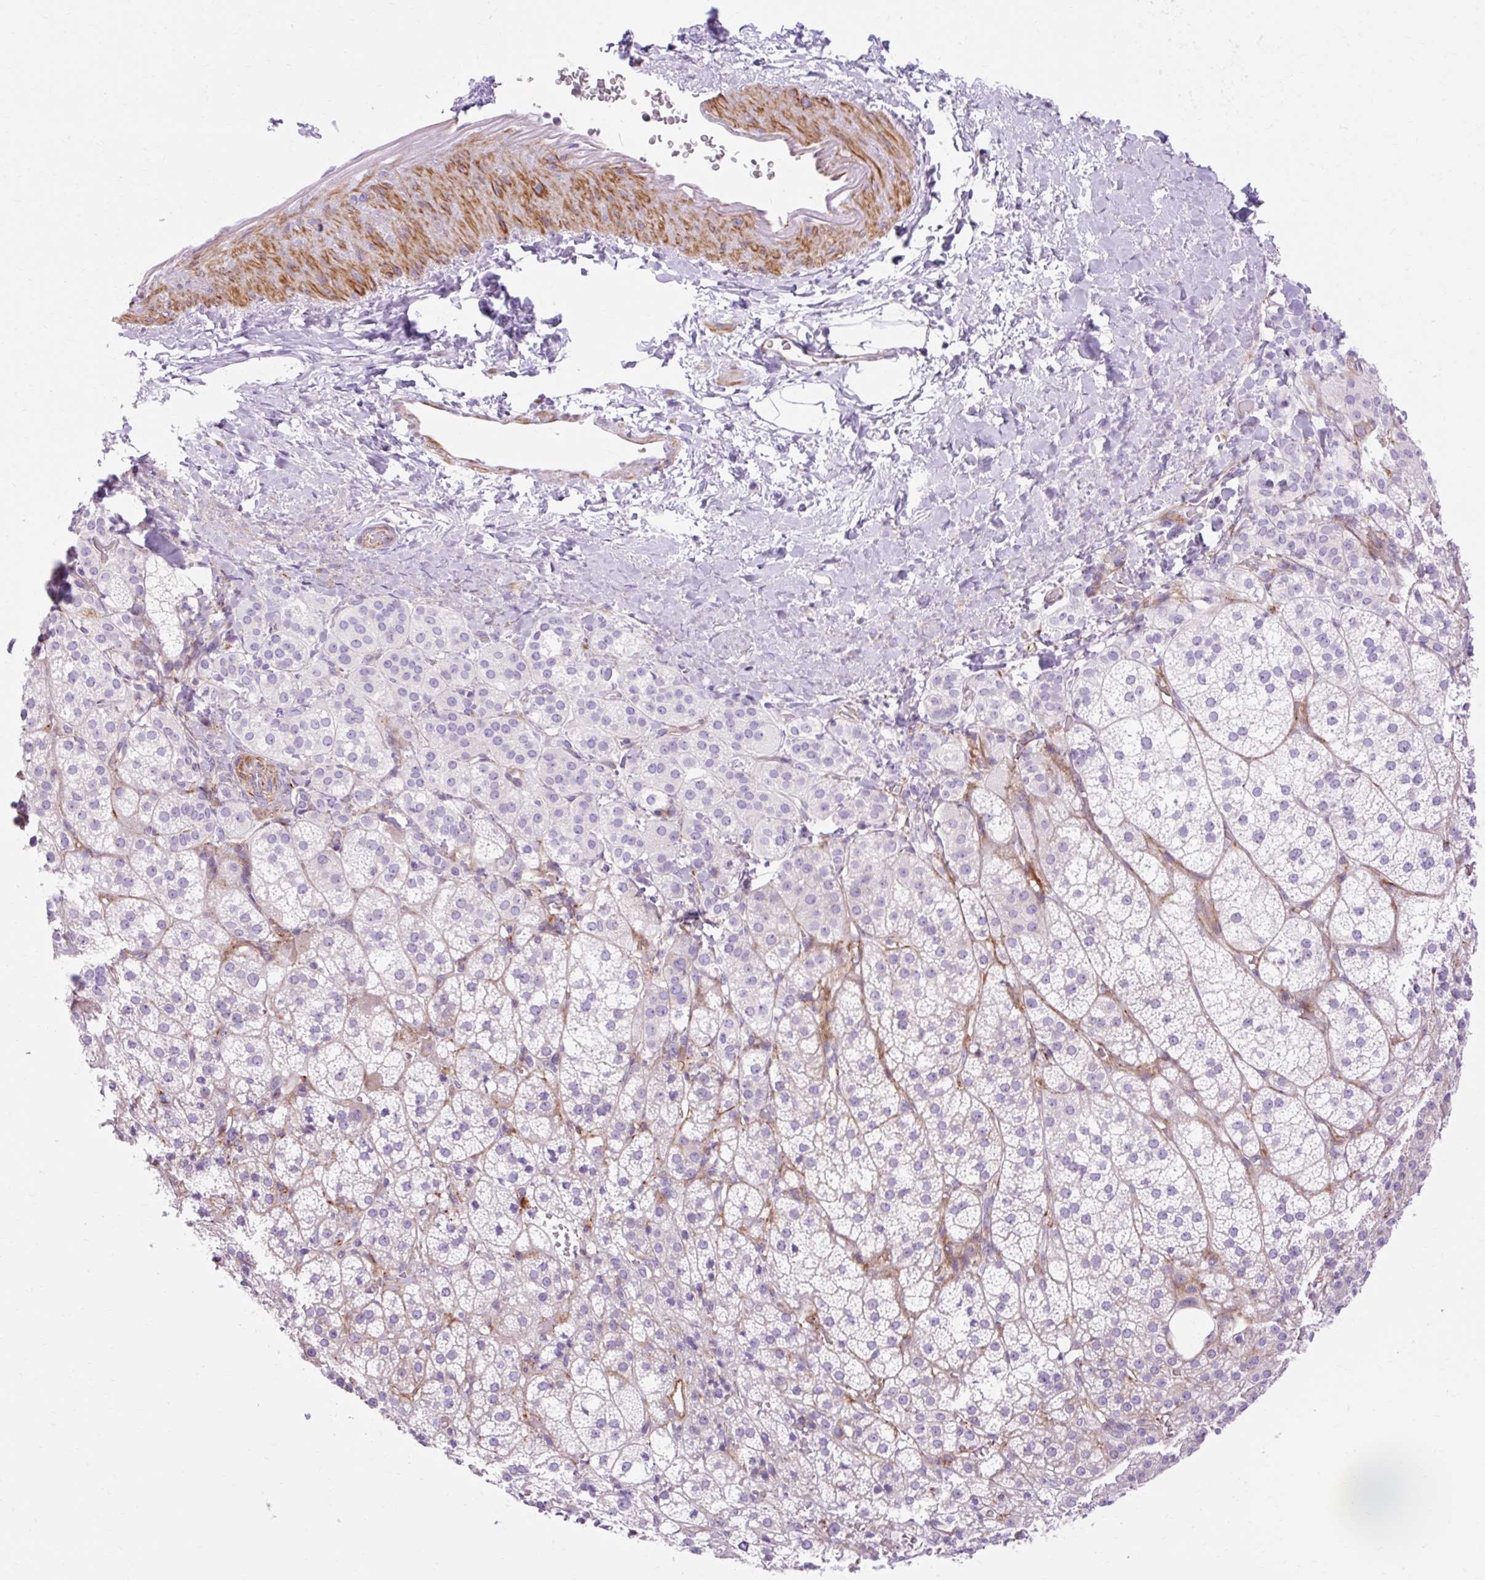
{"staining": {"intensity": "negative", "quantity": "none", "location": "none"}, "tissue": "adrenal gland", "cell_type": "Glandular cells", "image_type": "normal", "snomed": [{"axis": "morphology", "description": "Normal tissue, NOS"}, {"axis": "topography", "description": "Adrenal gland"}], "caption": "IHC image of benign adrenal gland stained for a protein (brown), which demonstrates no positivity in glandular cells.", "gene": "CORO7", "patient": {"sex": "female", "age": 60}}